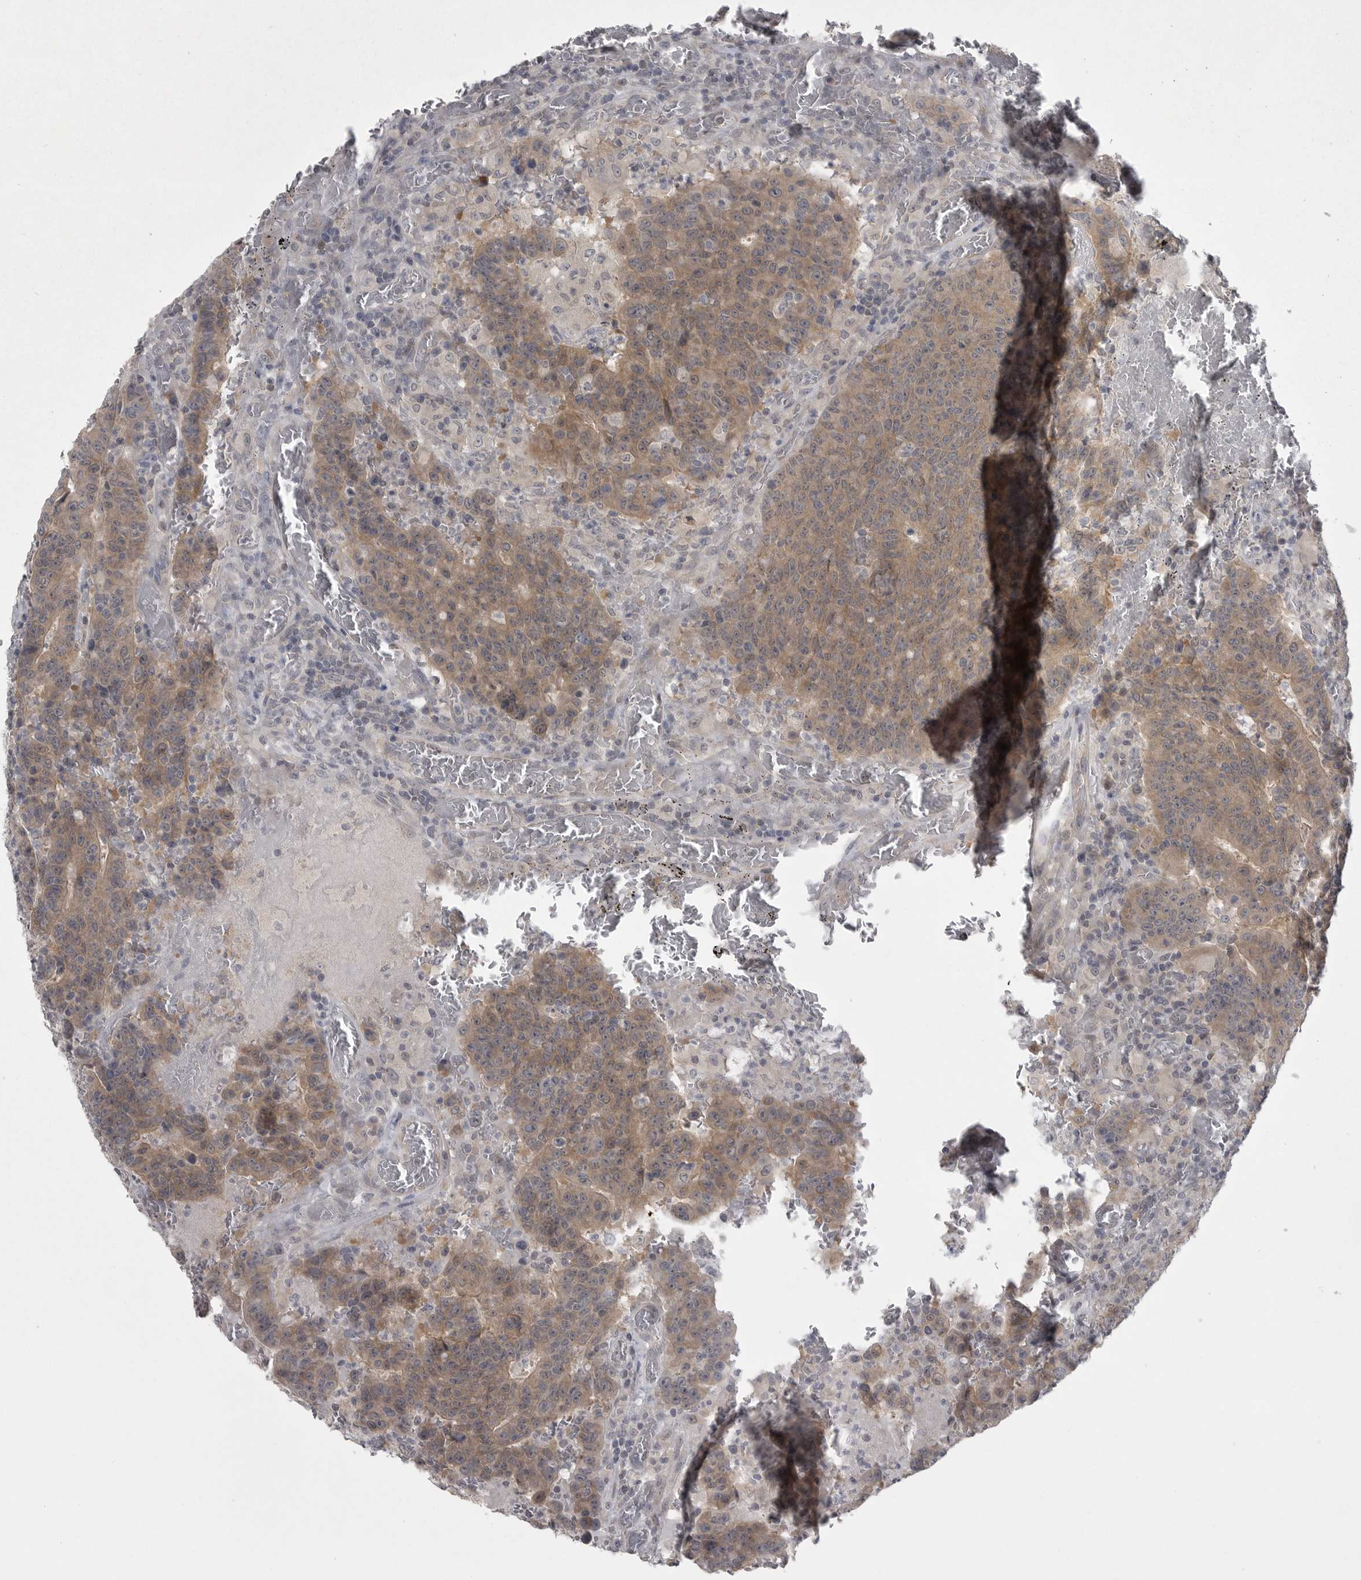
{"staining": {"intensity": "moderate", "quantity": ">75%", "location": "cytoplasmic/membranous"}, "tissue": "colorectal cancer", "cell_type": "Tumor cells", "image_type": "cancer", "snomed": [{"axis": "morphology", "description": "Adenocarcinoma, NOS"}, {"axis": "topography", "description": "Colon"}], "caption": "High-magnification brightfield microscopy of colorectal cancer (adenocarcinoma) stained with DAB (brown) and counterstained with hematoxylin (blue). tumor cells exhibit moderate cytoplasmic/membranous positivity is appreciated in approximately>75% of cells.", "gene": "PHF13", "patient": {"sex": "female", "age": 75}}